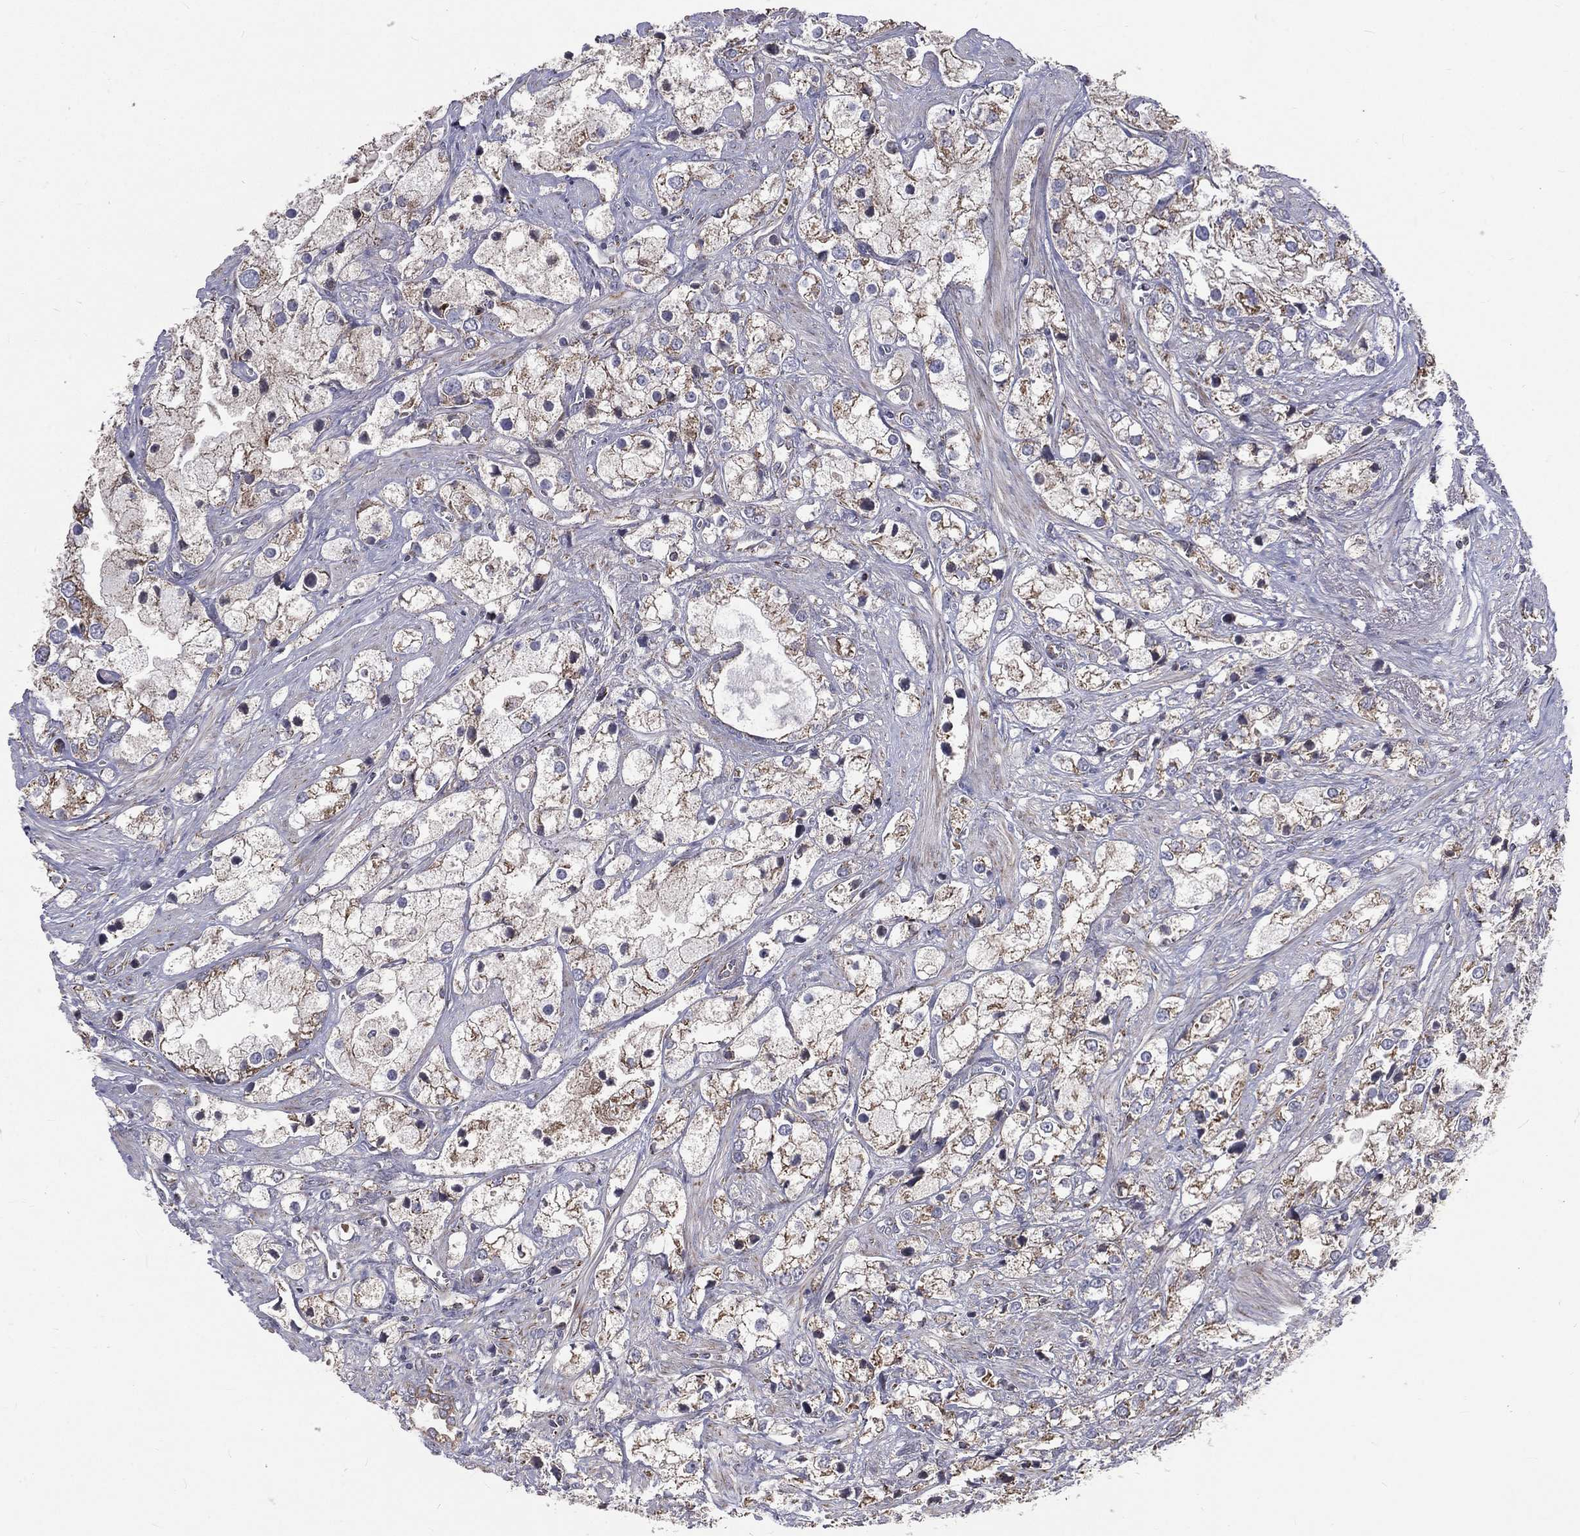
{"staining": {"intensity": "weak", "quantity": "25%-75%", "location": "cytoplasmic/membranous"}, "tissue": "prostate cancer", "cell_type": "Tumor cells", "image_type": "cancer", "snomed": [{"axis": "morphology", "description": "Adenocarcinoma, NOS"}, {"axis": "topography", "description": "Prostate and seminal vesicle, NOS"}, {"axis": "topography", "description": "Prostate"}], "caption": "Approximately 25%-75% of tumor cells in human prostate cancer (adenocarcinoma) display weak cytoplasmic/membranous protein positivity as visualized by brown immunohistochemical staining.", "gene": "GPD1", "patient": {"sex": "male", "age": 79}}